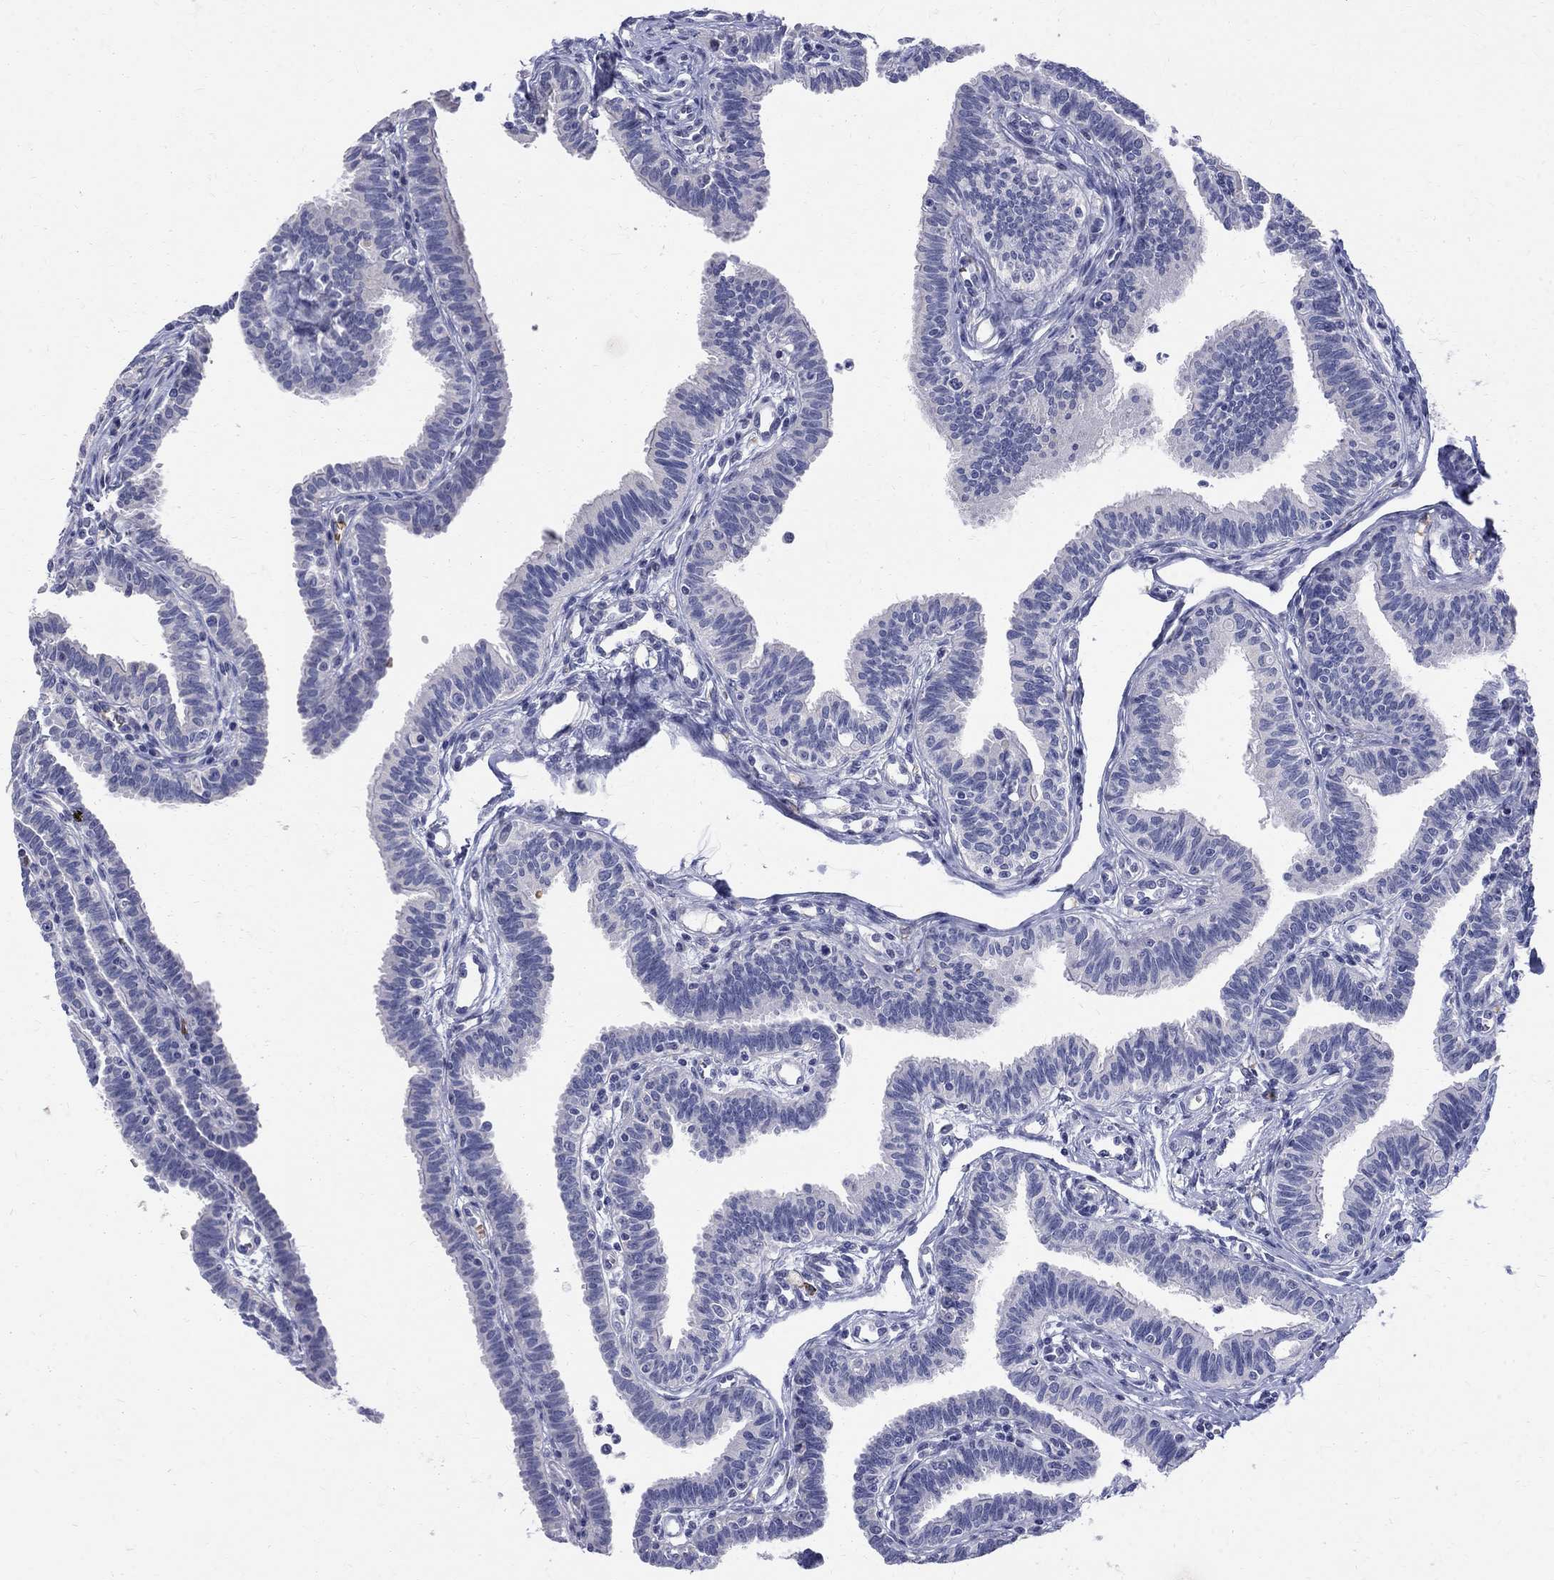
{"staining": {"intensity": "negative", "quantity": "none", "location": "none"}, "tissue": "fallopian tube", "cell_type": "Glandular cells", "image_type": "normal", "snomed": [{"axis": "morphology", "description": "Normal tissue, NOS"}, {"axis": "topography", "description": "Fallopian tube"}], "caption": "This is an IHC micrograph of benign human fallopian tube. There is no staining in glandular cells.", "gene": "AGER", "patient": {"sex": "female", "age": 36}}